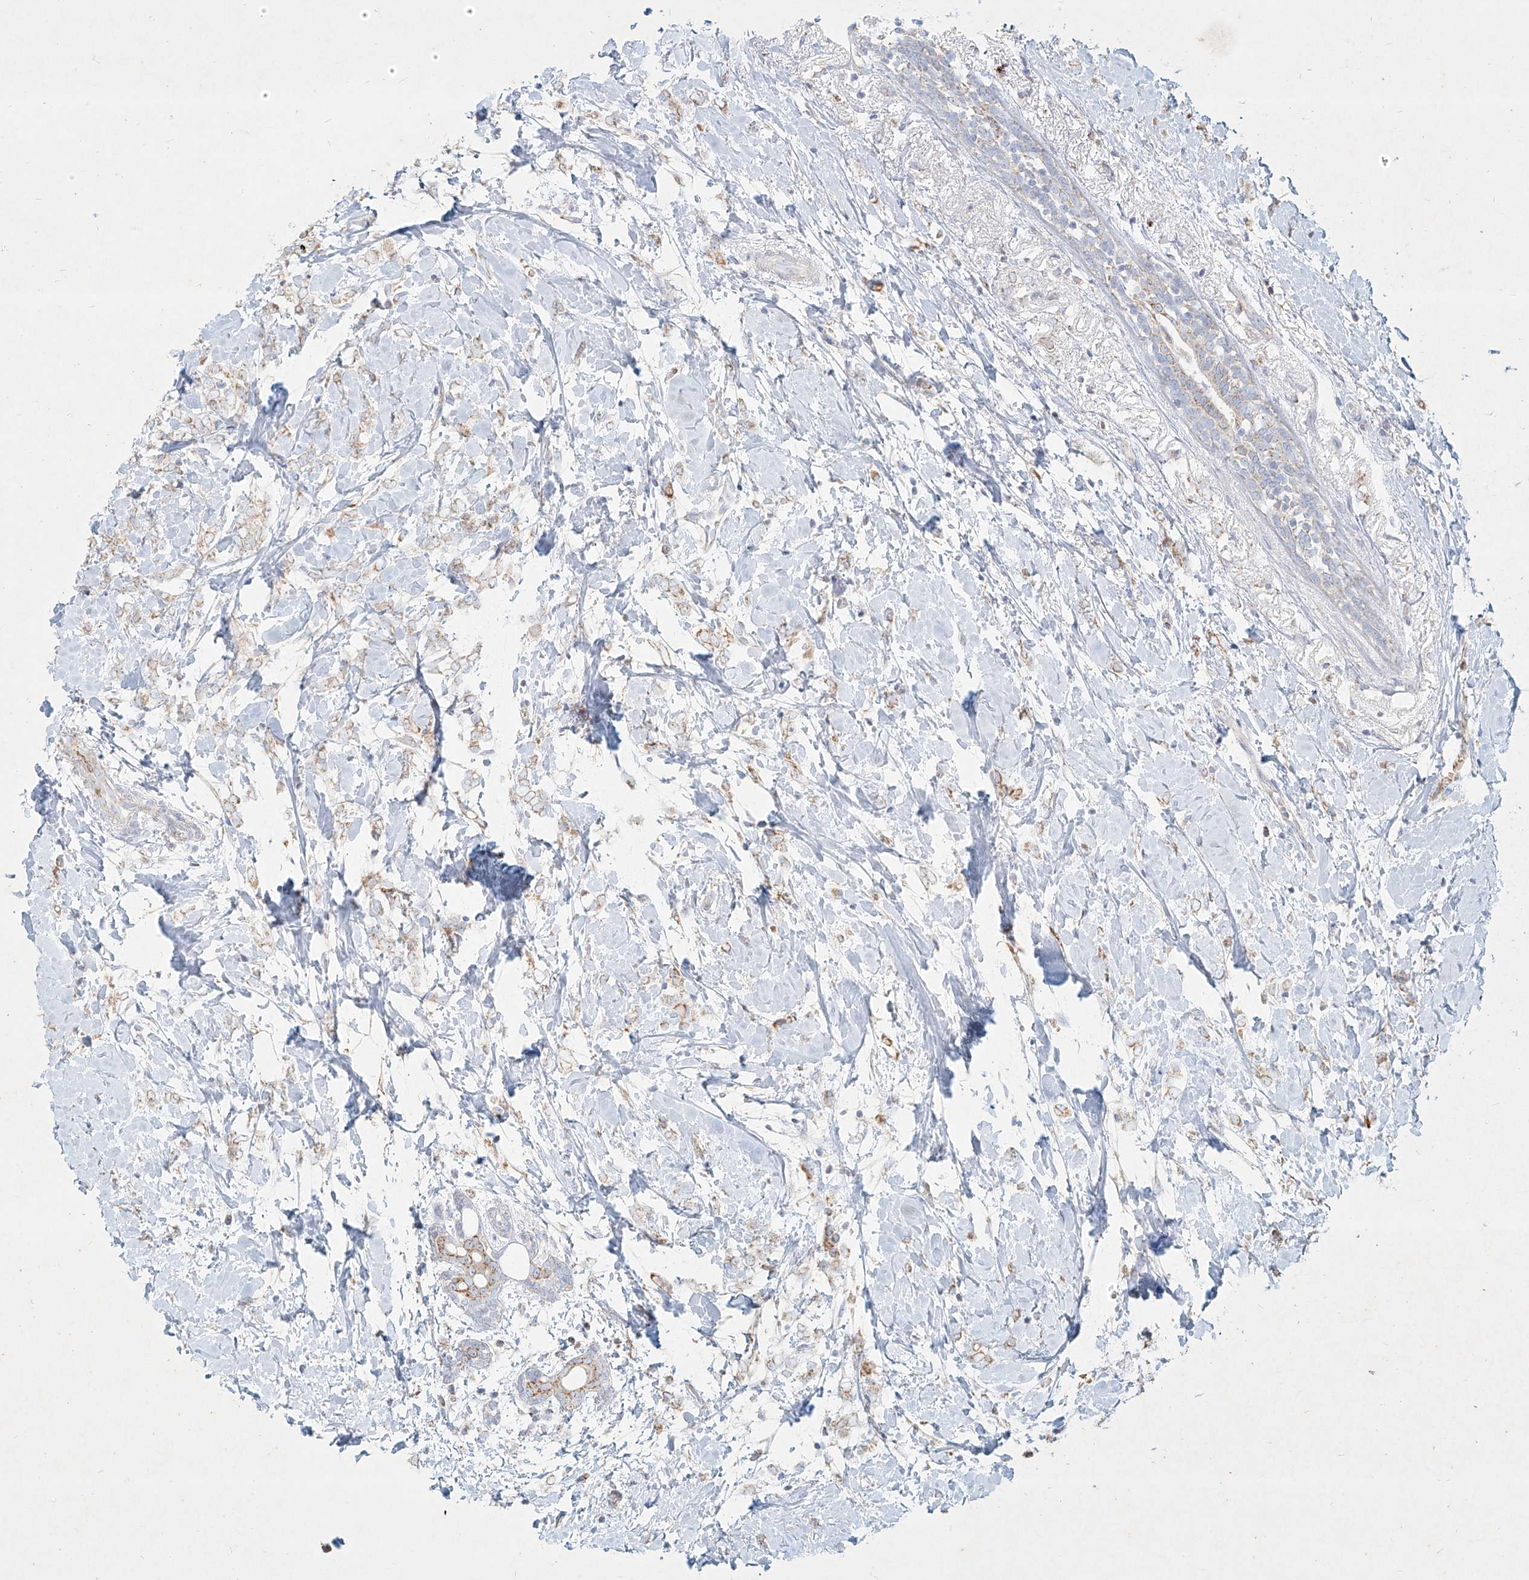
{"staining": {"intensity": "weak", "quantity": "25%-75%", "location": "cytoplasmic/membranous"}, "tissue": "breast cancer", "cell_type": "Tumor cells", "image_type": "cancer", "snomed": [{"axis": "morphology", "description": "Normal tissue, NOS"}, {"axis": "morphology", "description": "Lobular carcinoma"}, {"axis": "topography", "description": "Breast"}], "caption": "This is an image of IHC staining of breast cancer, which shows weak expression in the cytoplasmic/membranous of tumor cells.", "gene": "MTX2", "patient": {"sex": "female", "age": 47}}